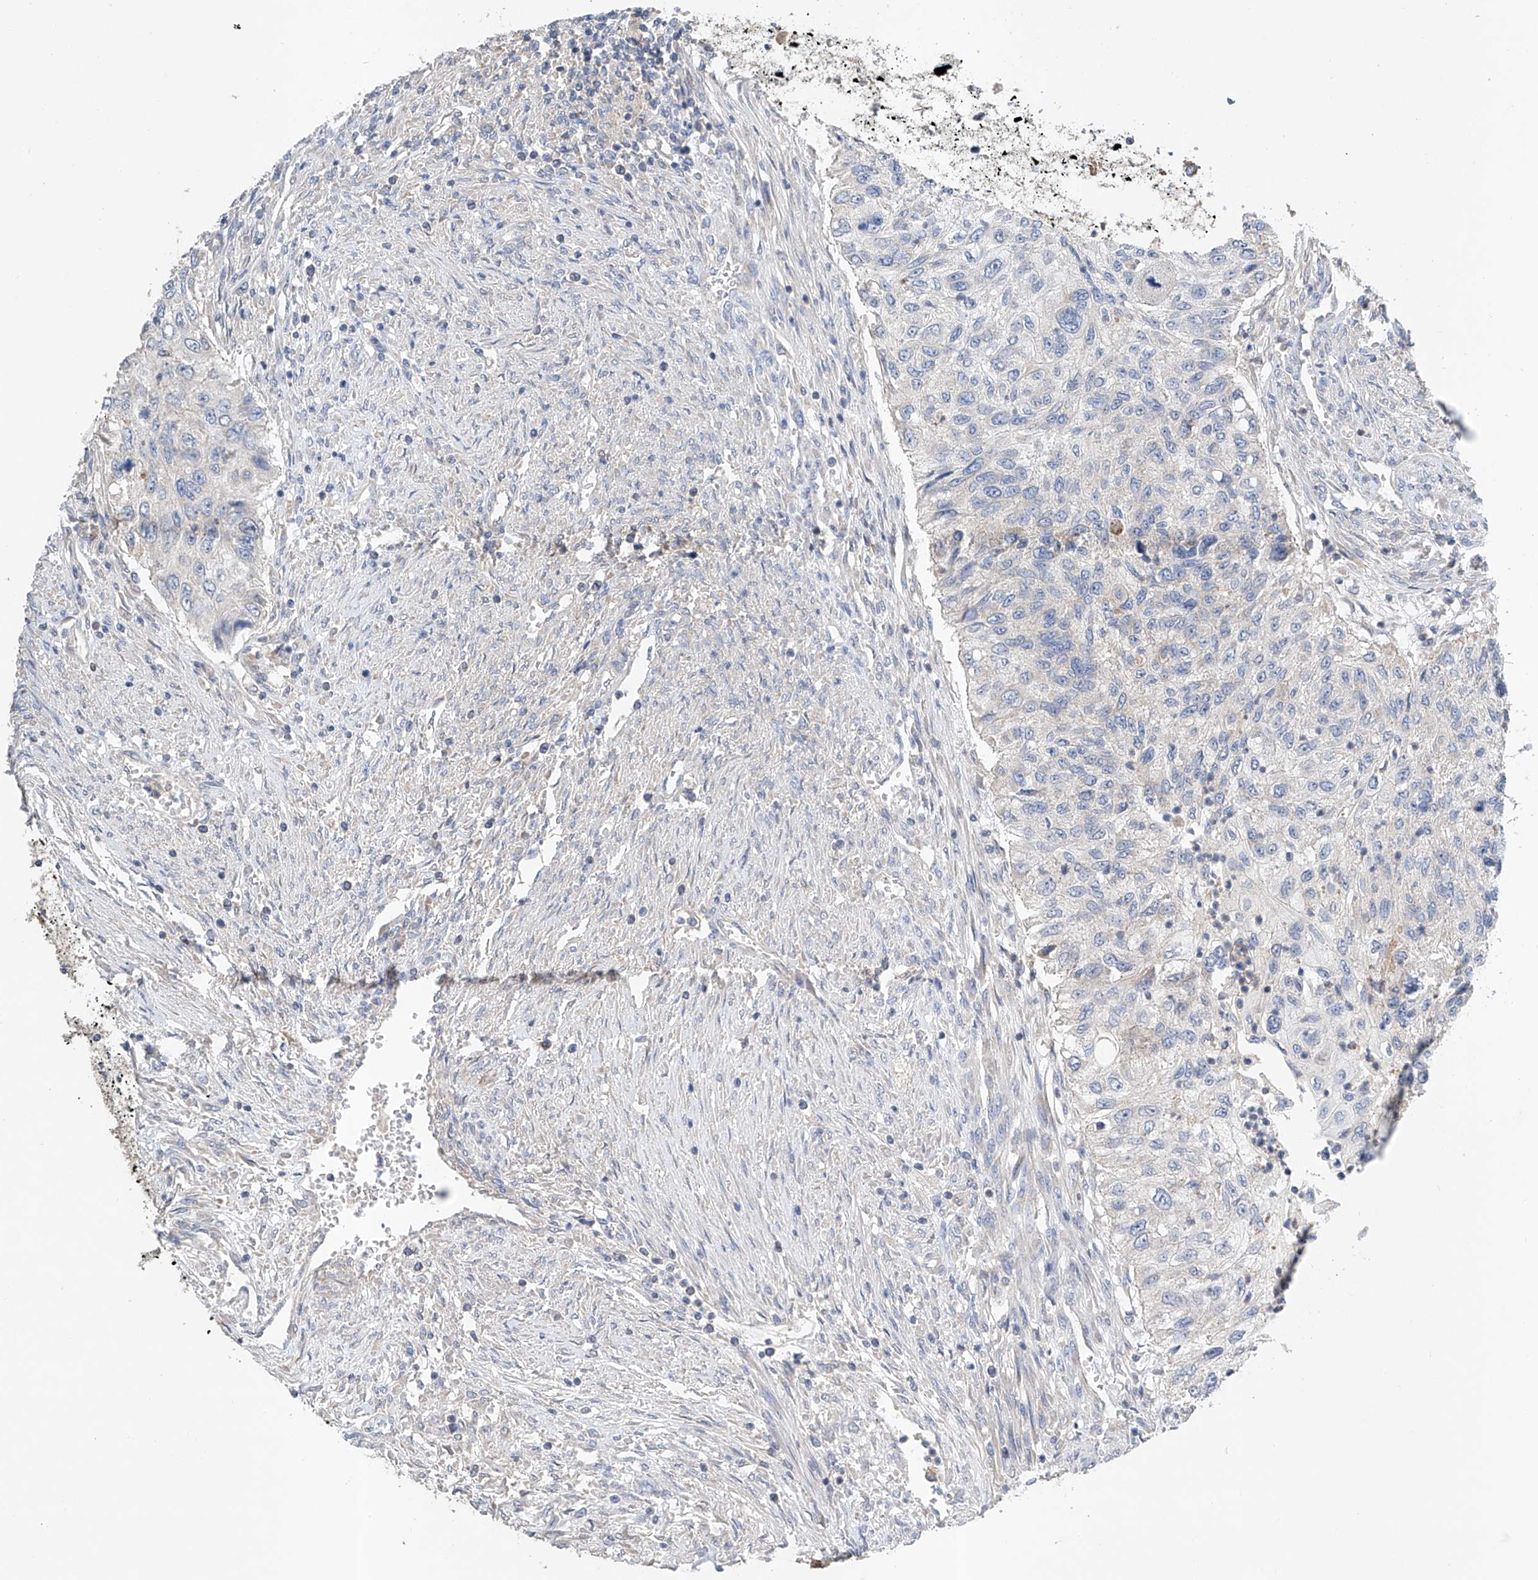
{"staining": {"intensity": "negative", "quantity": "none", "location": "none"}, "tissue": "urothelial cancer", "cell_type": "Tumor cells", "image_type": "cancer", "snomed": [{"axis": "morphology", "description": "Urothelial carcinoma, High grade"}, {"axis": "topography", "description": "Urinary bladder"}], "caption": "The immunohistochemistry image has no significant expression in tumor cells of urothelial cancer tissue.", "gene": "GPC4", "patient": {"sex": "female", "age": 60}}